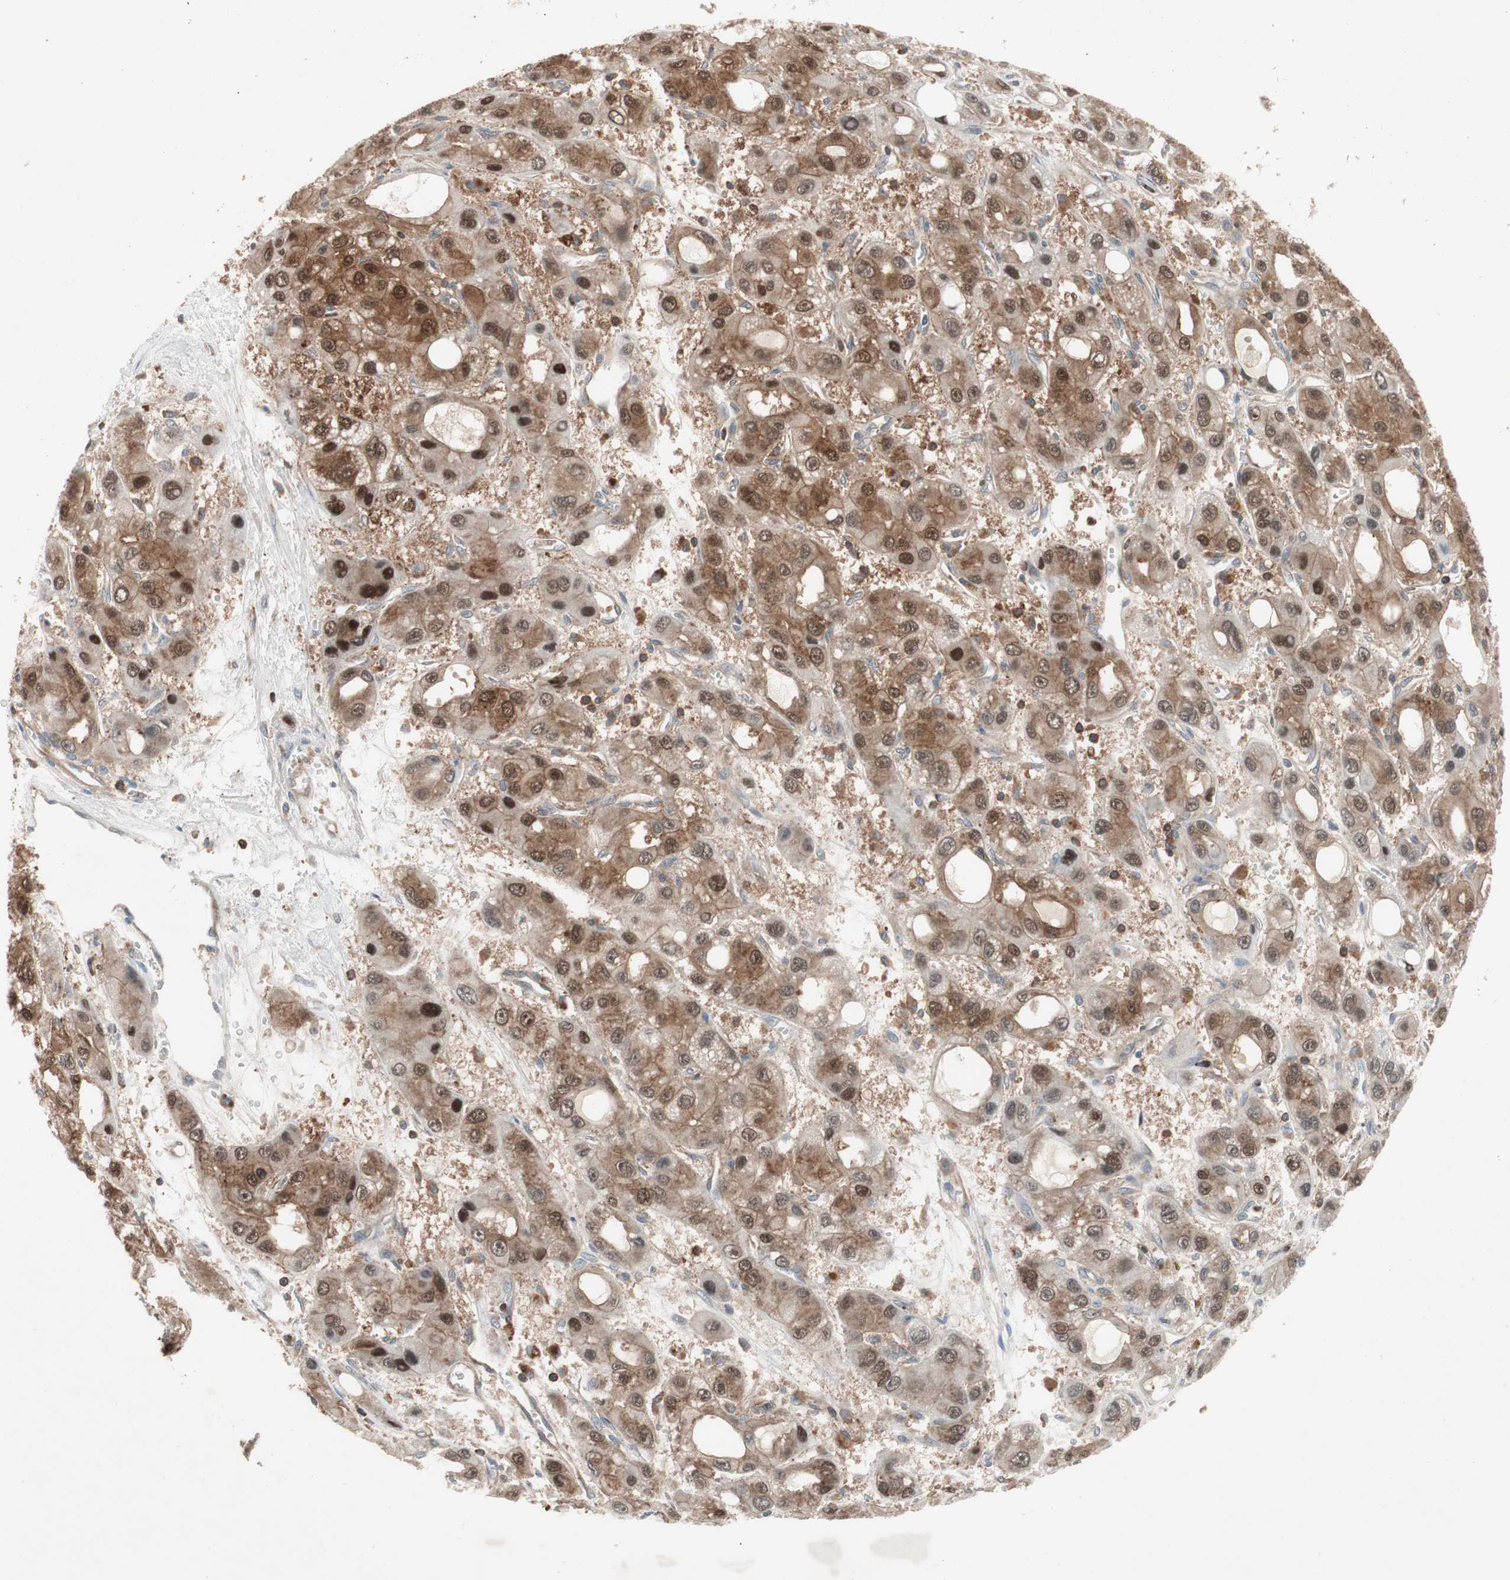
{"staining": {"intensity": "moderate", "quantity": ">75%", "location": "cytoplasmic/membranous,nuclear"}, "tissue": "liver cancer", "cell_type": "Tumor cells", "image_type": "cancer", "snomed": [{"axis": "morphology", "description": "Carcinoma, Hepatocellular, NOS"}, {"axis": "topography", "description": "Liver"}], "caption": "Protein expression analysis of human liver cancer reveals moderate cytoplasmic/membranous and nuclear positivity in approximately >75% of tumor cells.", "gene": "GALT", "patient": {"sex": "male", "age": 55}}